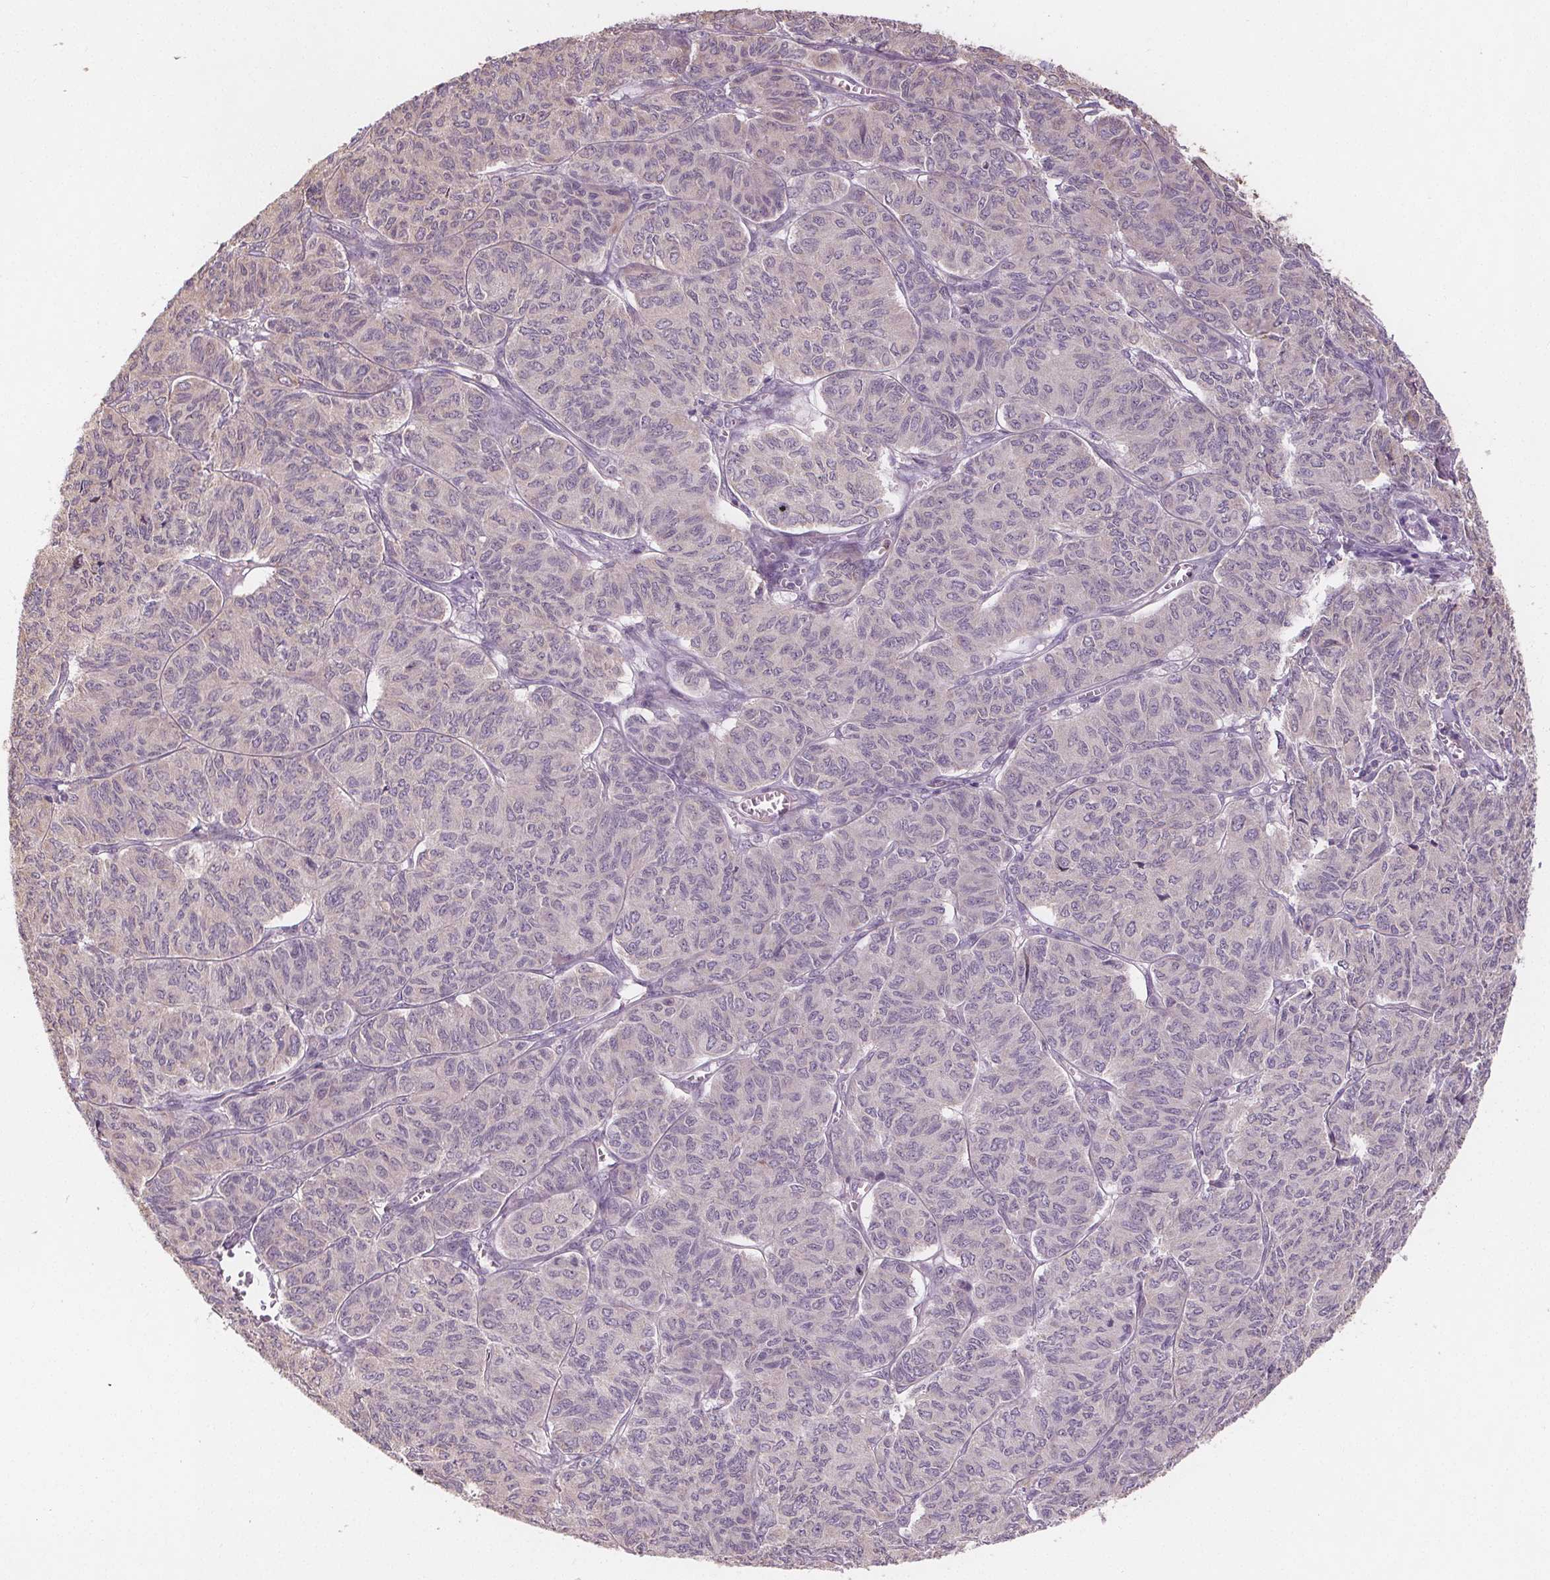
{"staining": {"intensity": "negative", "quantity": "none", "location": "none"}, "tissue": "ovarian cancer", "cell_type": "Tumor cells", "image_type": "cancer", "snomed": [{"axis": "morphology", "description": "Carcinoma, endometroid"}, {"axis": "topography", "description": "Ovary"}], "caption": "A photomicrograph of ovarian cancer stained for a protein demonstrates no brown staining in tumor cells.", "gene": "TMEM80", "patient": {"sex": "female", "age": 80}}